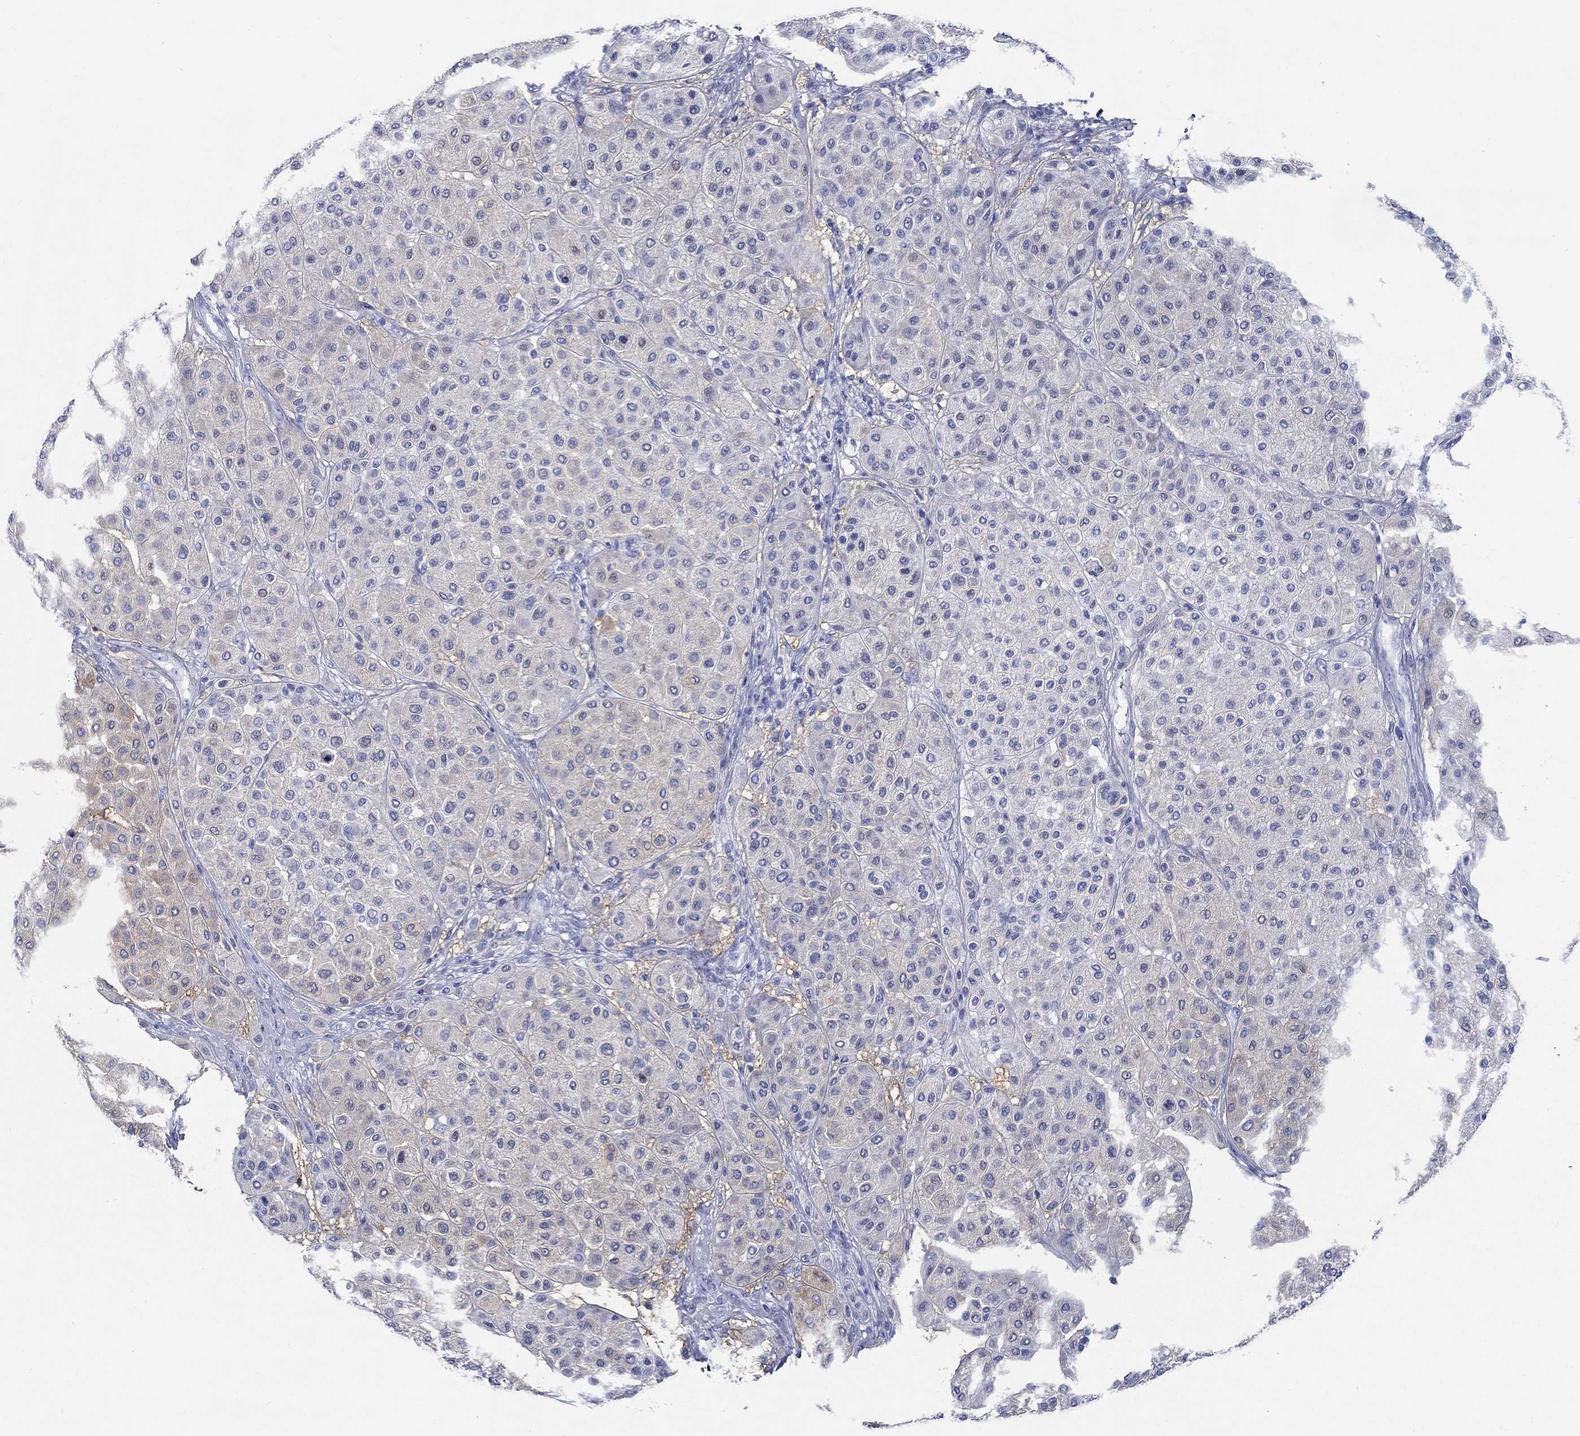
{"staining": {"intensity": "weak", "quantity": "25%-75%", "location": "cytoplasmic/membranous"}, "tissue": "melanoma", "cell_type": "Tumor cells", "image_type": "cancer", "snomed": [{"axis": "morphology", "description": "Malignant melanoma, Metastatic site"}, {"axis": "topography", "description": "Smooth muscle"}], "caption": "DAB immunohistochemical staining of human malignant melanoma (metastatic site) shows weak cytoplasmic/membranous protein positivity in approximately 25%-75% of tumor cells.", "gene": "FBXO2", "patient": {"sex": "male", "age": 41}}